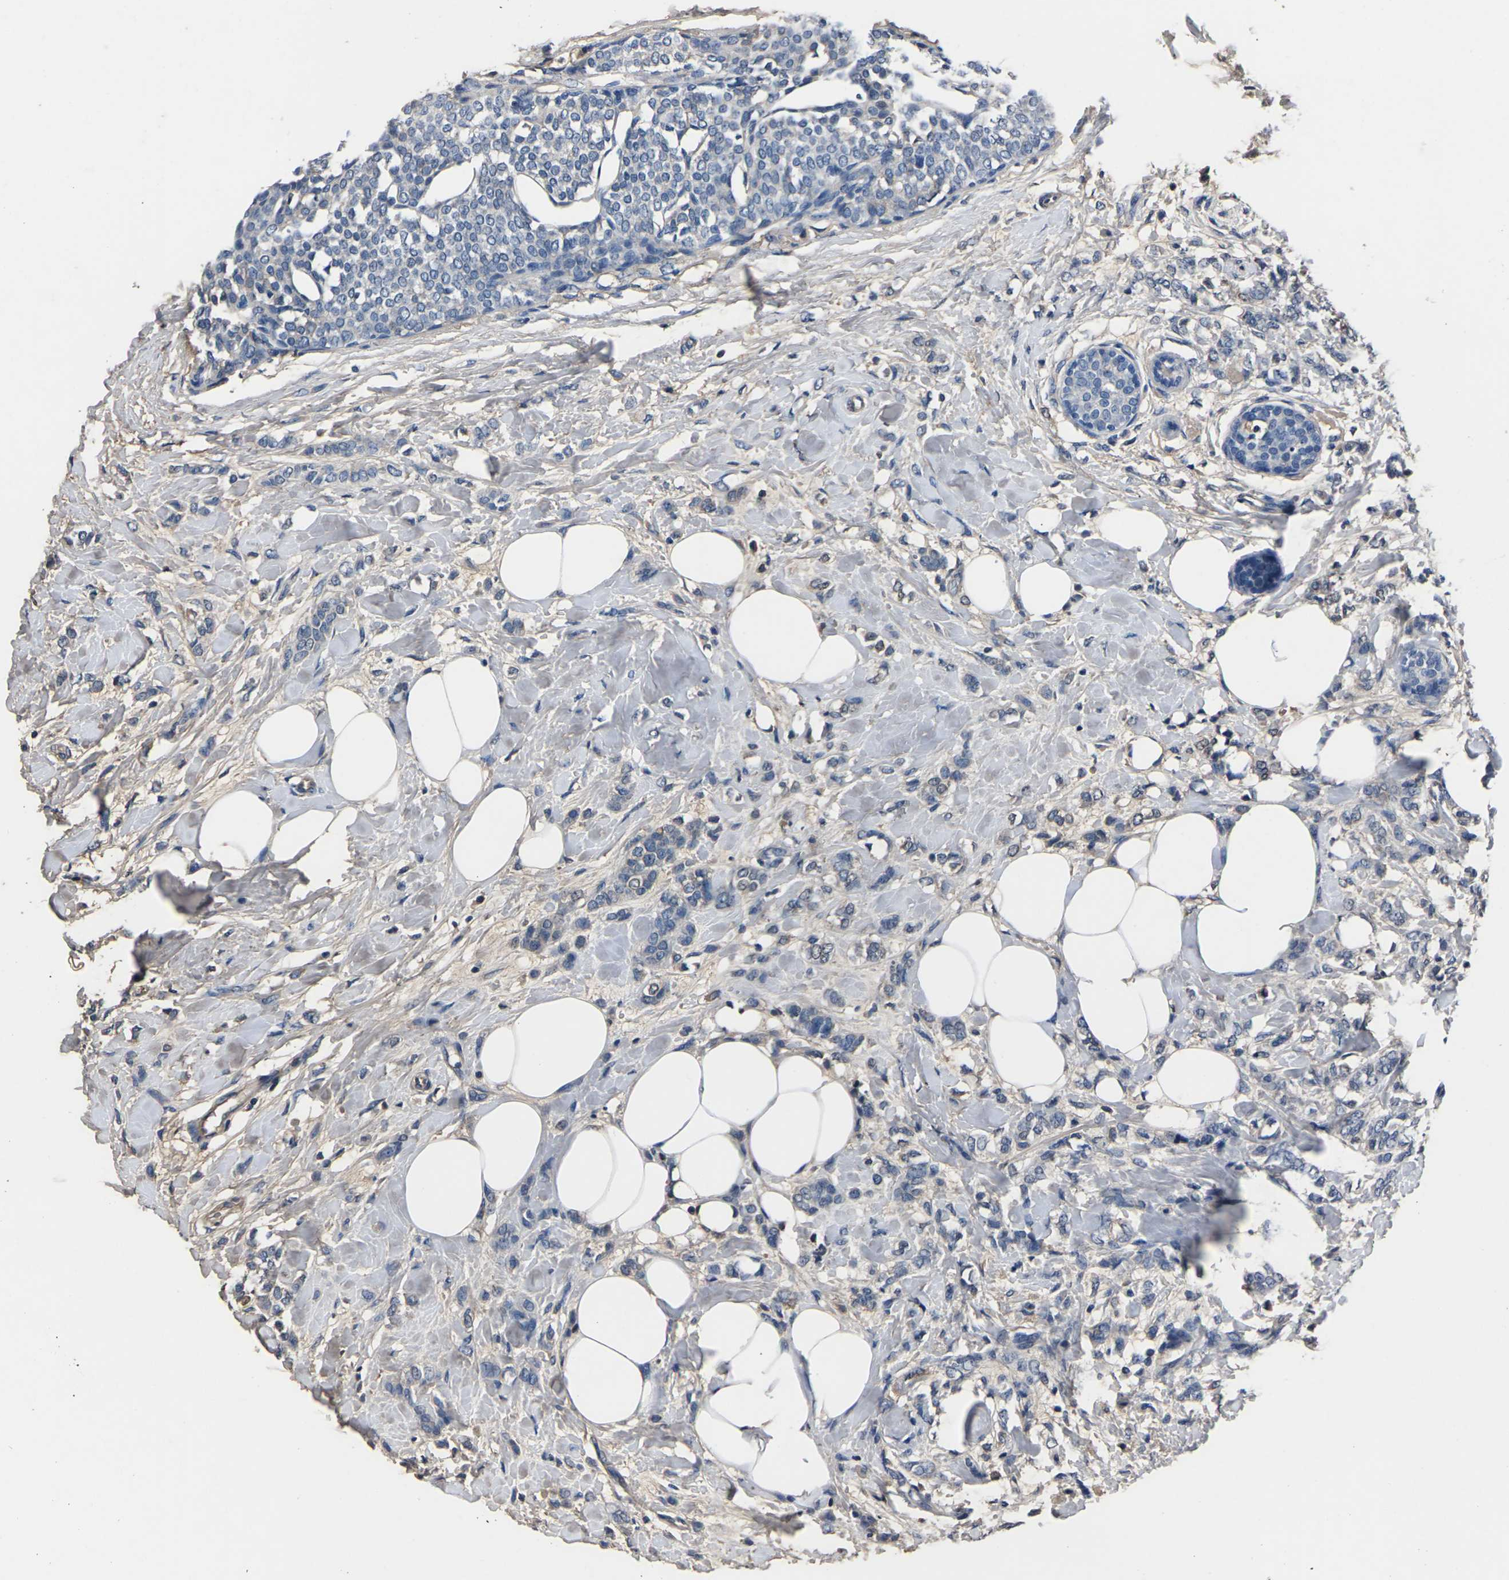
{"staining": {"intensity": "negative", "quantity": "none", "location": "none"}, "tissue": "breast cancer", "cell_type": "Tumor cells", "image_type": "cancer", "snomed": [{"axis": "morphology", "description": "Lobular carcinoma, in situ"}, {"axis": "morphology", "description": "Lobular carcinoma"}, {"axis": "topography", "description": "Breast"}], "caption": "Human breast cancer stained for a protein using immunohistochemistry (IHC) exhibits no expression in tumor cells.", "gene": "LEP", "patient": {"sex": "female", "age": 41}}